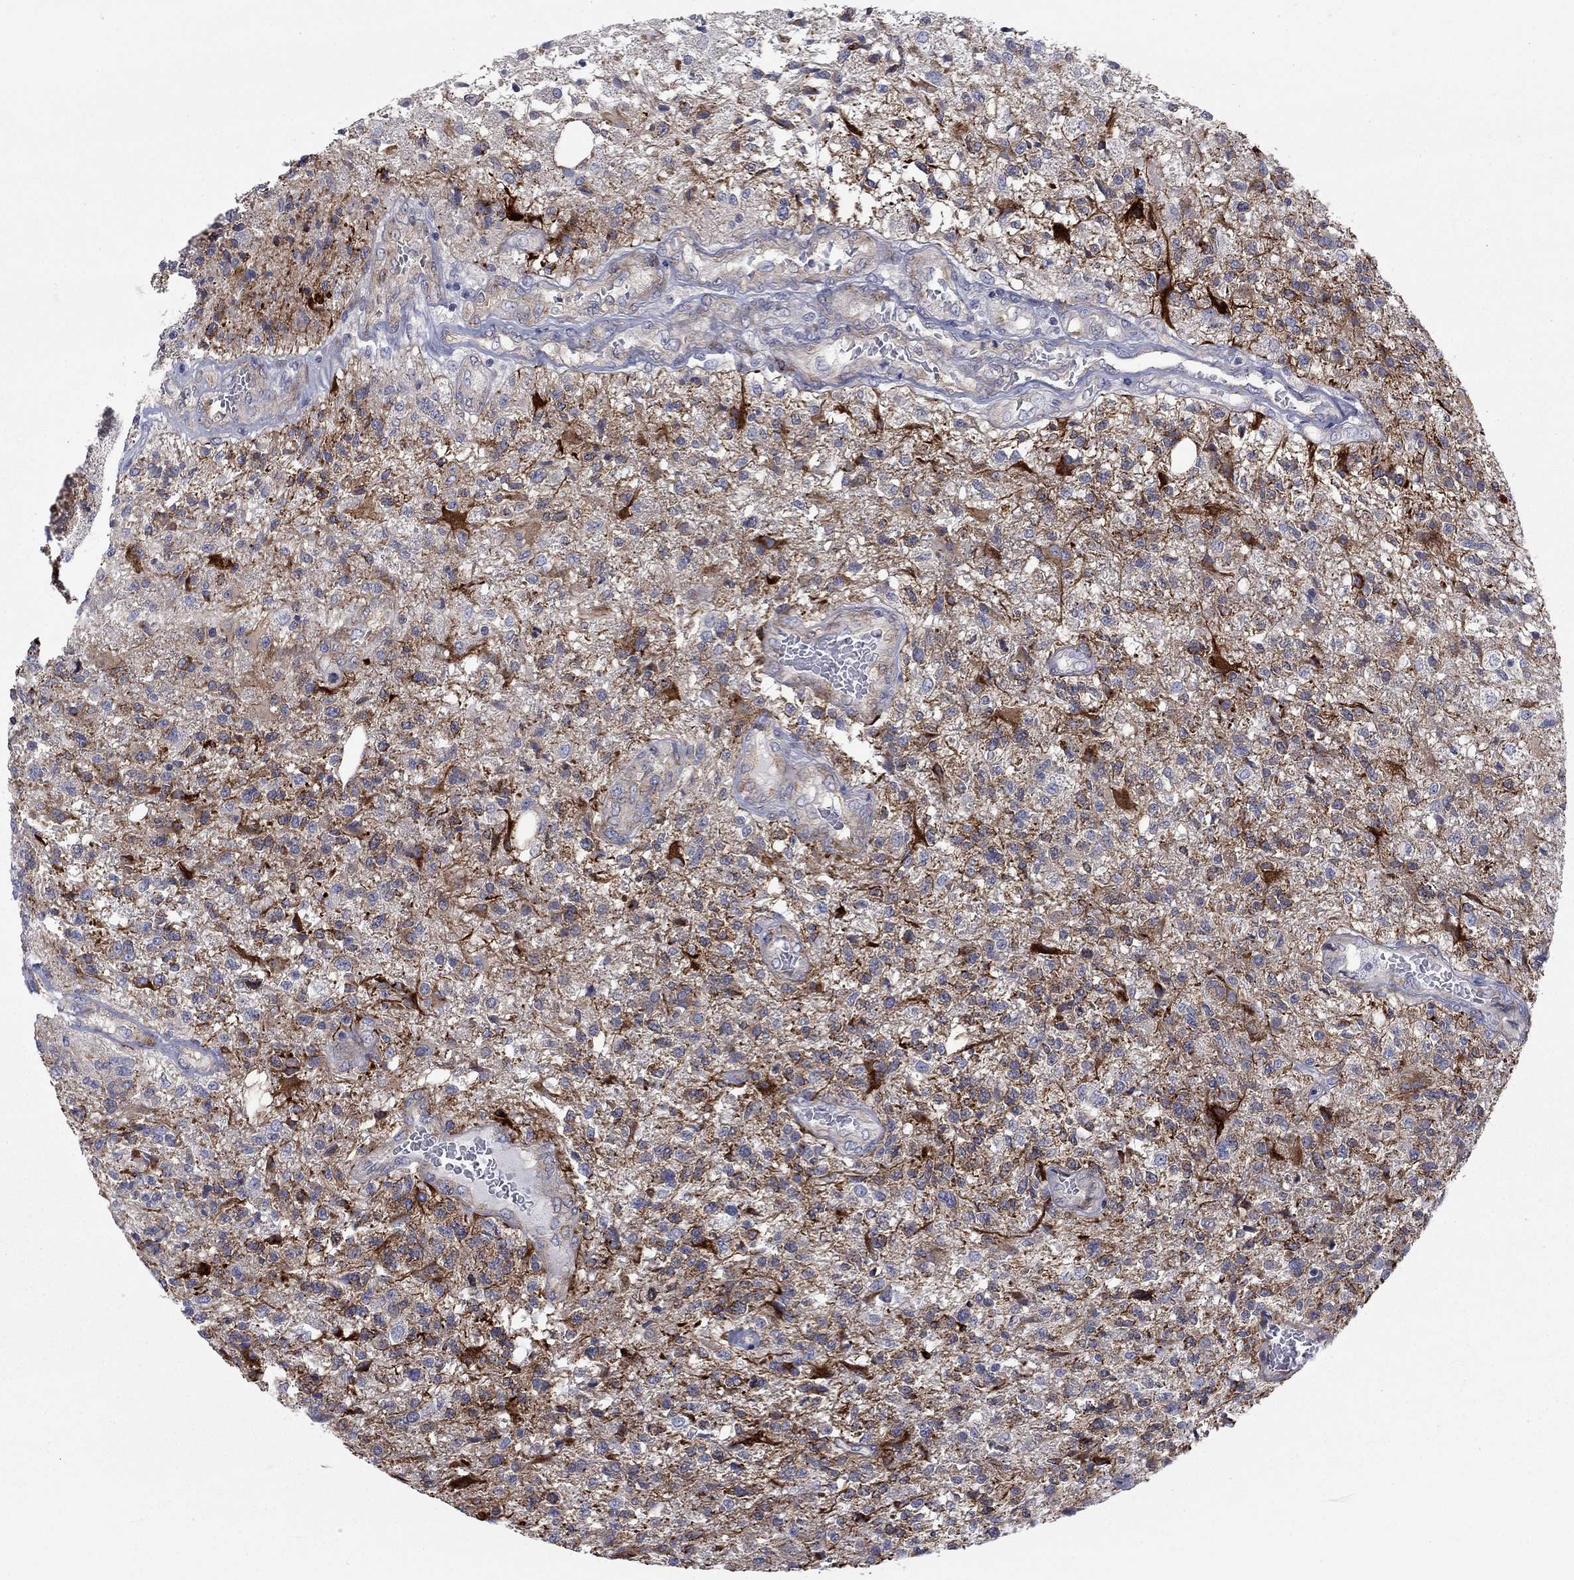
{"staining": {"intensity": "strong", "quantity": "<25%", "location": "cytoplasmic/membranous"}, "tissue": "glioma", "cell_type": "Tumor cells", "image_type": "cancer", "snomed": [{"axis": "morphology", "description": "Glioma, malignant, High grade"}, {"axis": "topography", "description": "Brain"}], "caption": "This is an image of immunohistochemistry (IHC) staining of high-grade glioma (malignant), which shows strong staining in the cytoplasmic/membranous of tumor cells.", "gene": "FXR1", "patient": {"sex": "male", "age": 56}}